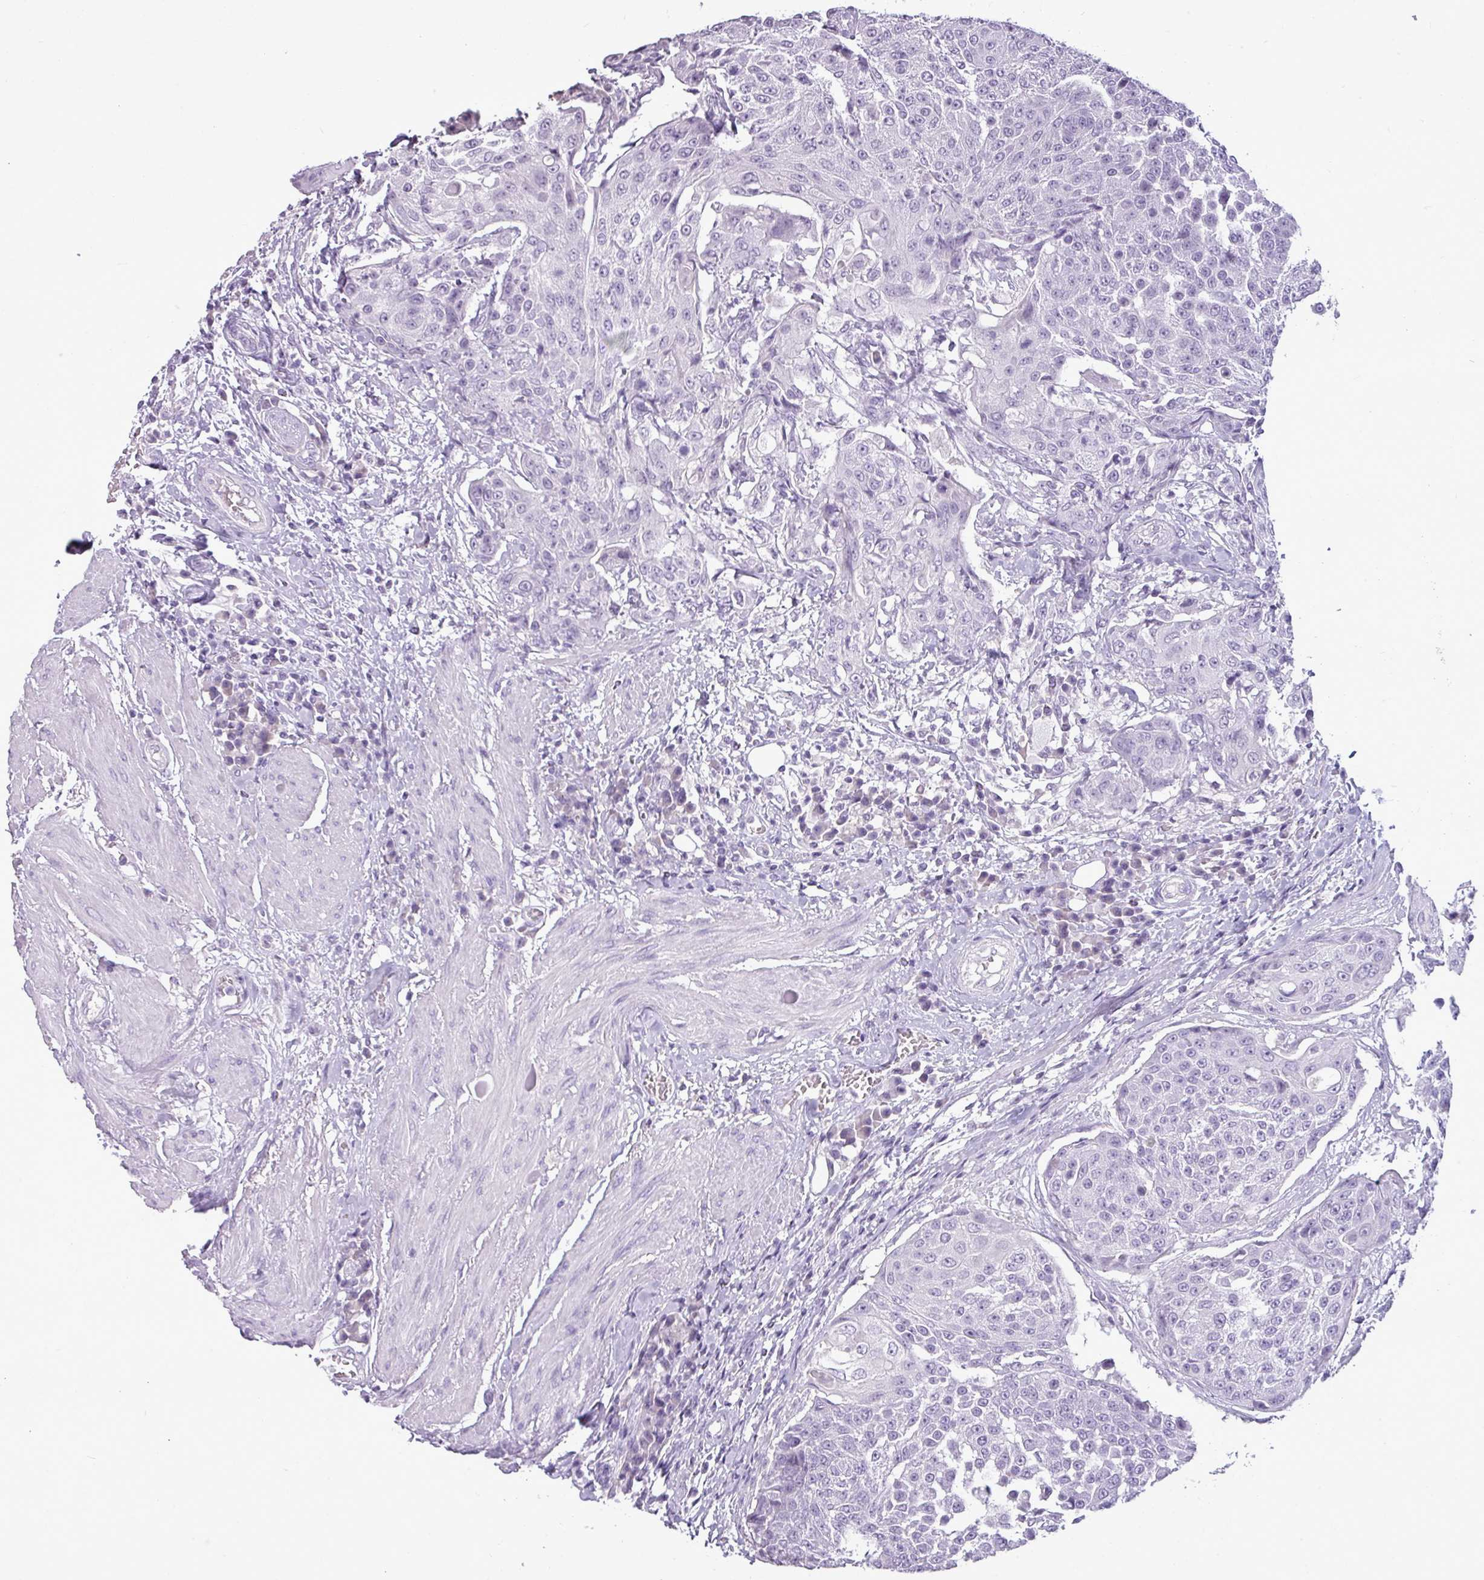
{"staining": {"intensity": "negative", "quantity": "none", "location": "none"}, "tissue": "urothelial cancer", "cell_type": "Tumor cells", "image_type": "cancer", "snomed": [{"axis": "morphology", "description": "Urothelial carcinoma, High grade"}, {"axis": "topography", "description": "Urinary bladder"}], "caption": "DAB (3,3'-diaminobenzidine) immunohistochemical staining of human high-grade urothelial carcinoma displays no significant positivity in tumor cells.", "gene": "TMEM91", "patient": {"sex": "female", "age": 63}}